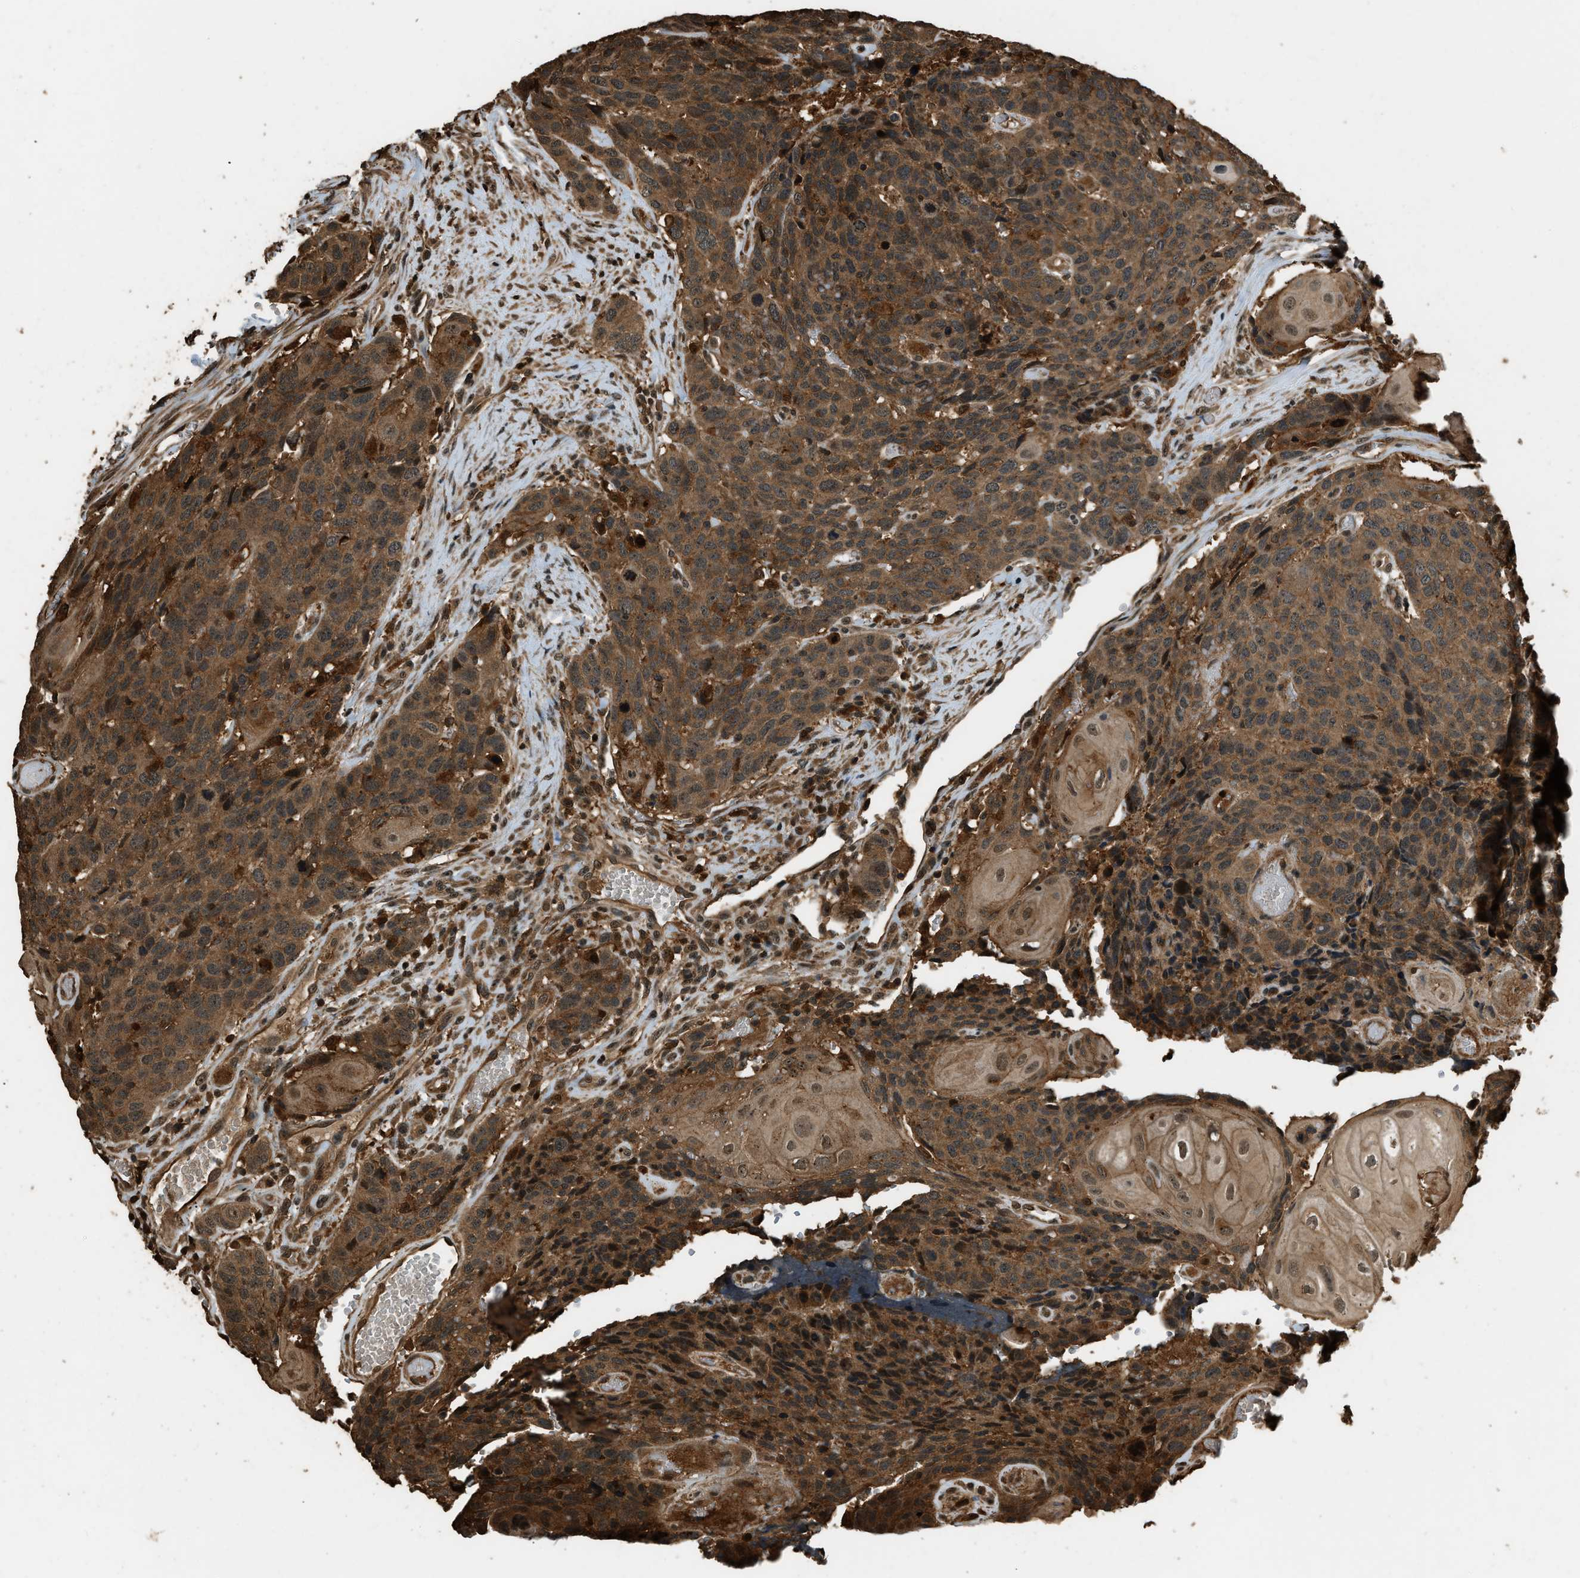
{"staining": {"intensity": "moderate", "quantity": ">75%", "location": "cytoplasmic/membranous"}, "tissue": "head and neck cancer", "cell_type": "Tumor cells", "image_type": "cancer", "snomed": [{"axis": "morphology", "description": "Squamous cell carcinoma, NOS"}, {"axis": "topography", "description": "Head-Neck"}], "caption": "Immunohistochemical staining of head and neck cancer displays medium levels of moderate cytoplasmic/membranous protein expression in approximately >75% of tumor cells.", "gene": "RAP2A", "patient": {"sex": "male", "age": 66}}